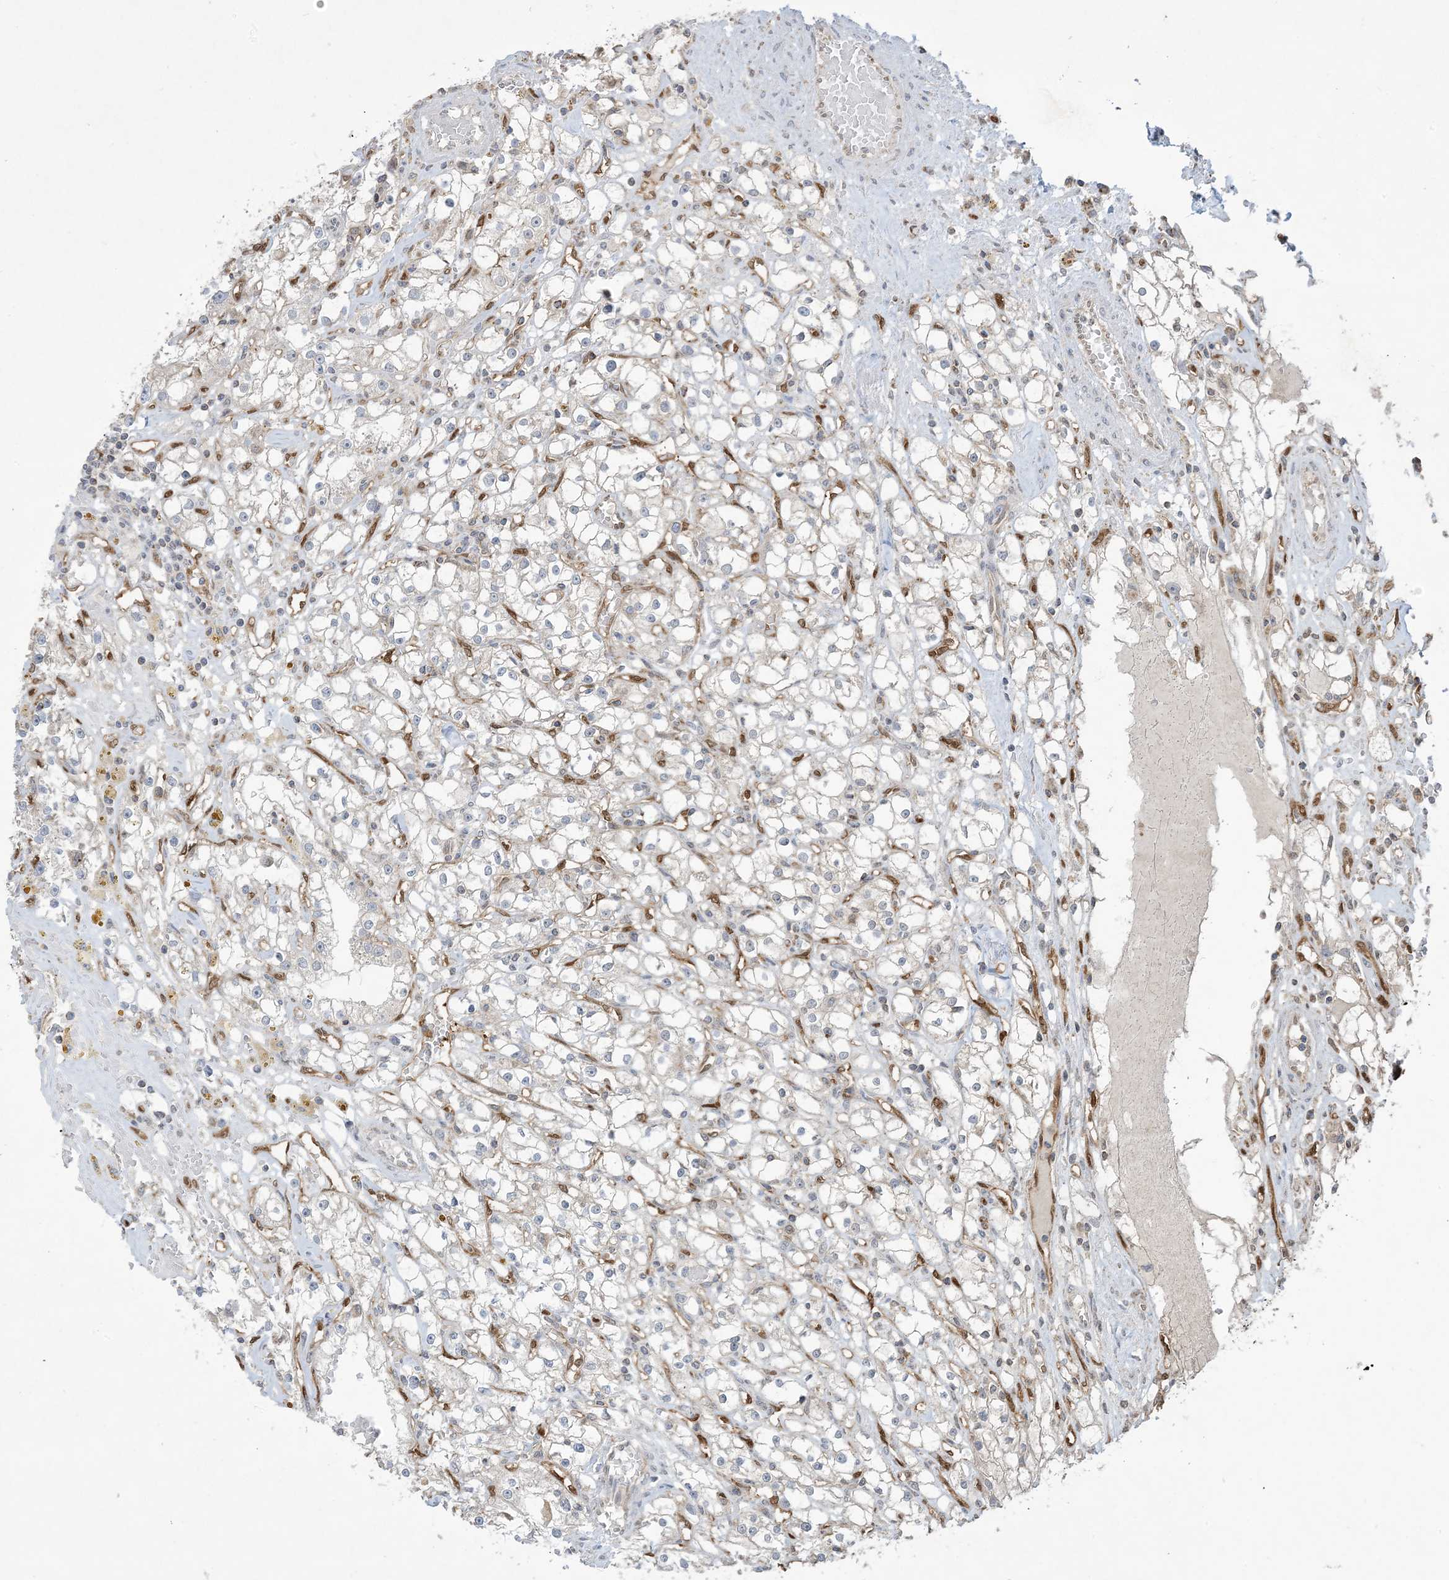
{"staining": {"intensity": "negative", "quantity": "none", "location": "none"}, "tissue": "renal cancer", "cell_type": "Tumor cells", "image_type": "cancer", "snomed": [{"axis": "morphology", "description": "Adenocarcinoma, NOS"}, {"axis": "topography", "description": "Kidney"}], "caption": "Adenocarcinoma (renal) was stained to show a protein in brown. There is no significant staining in tumor cells.", "gene": "PPM1F", "patient": {"sex": "male", "age": 56}}